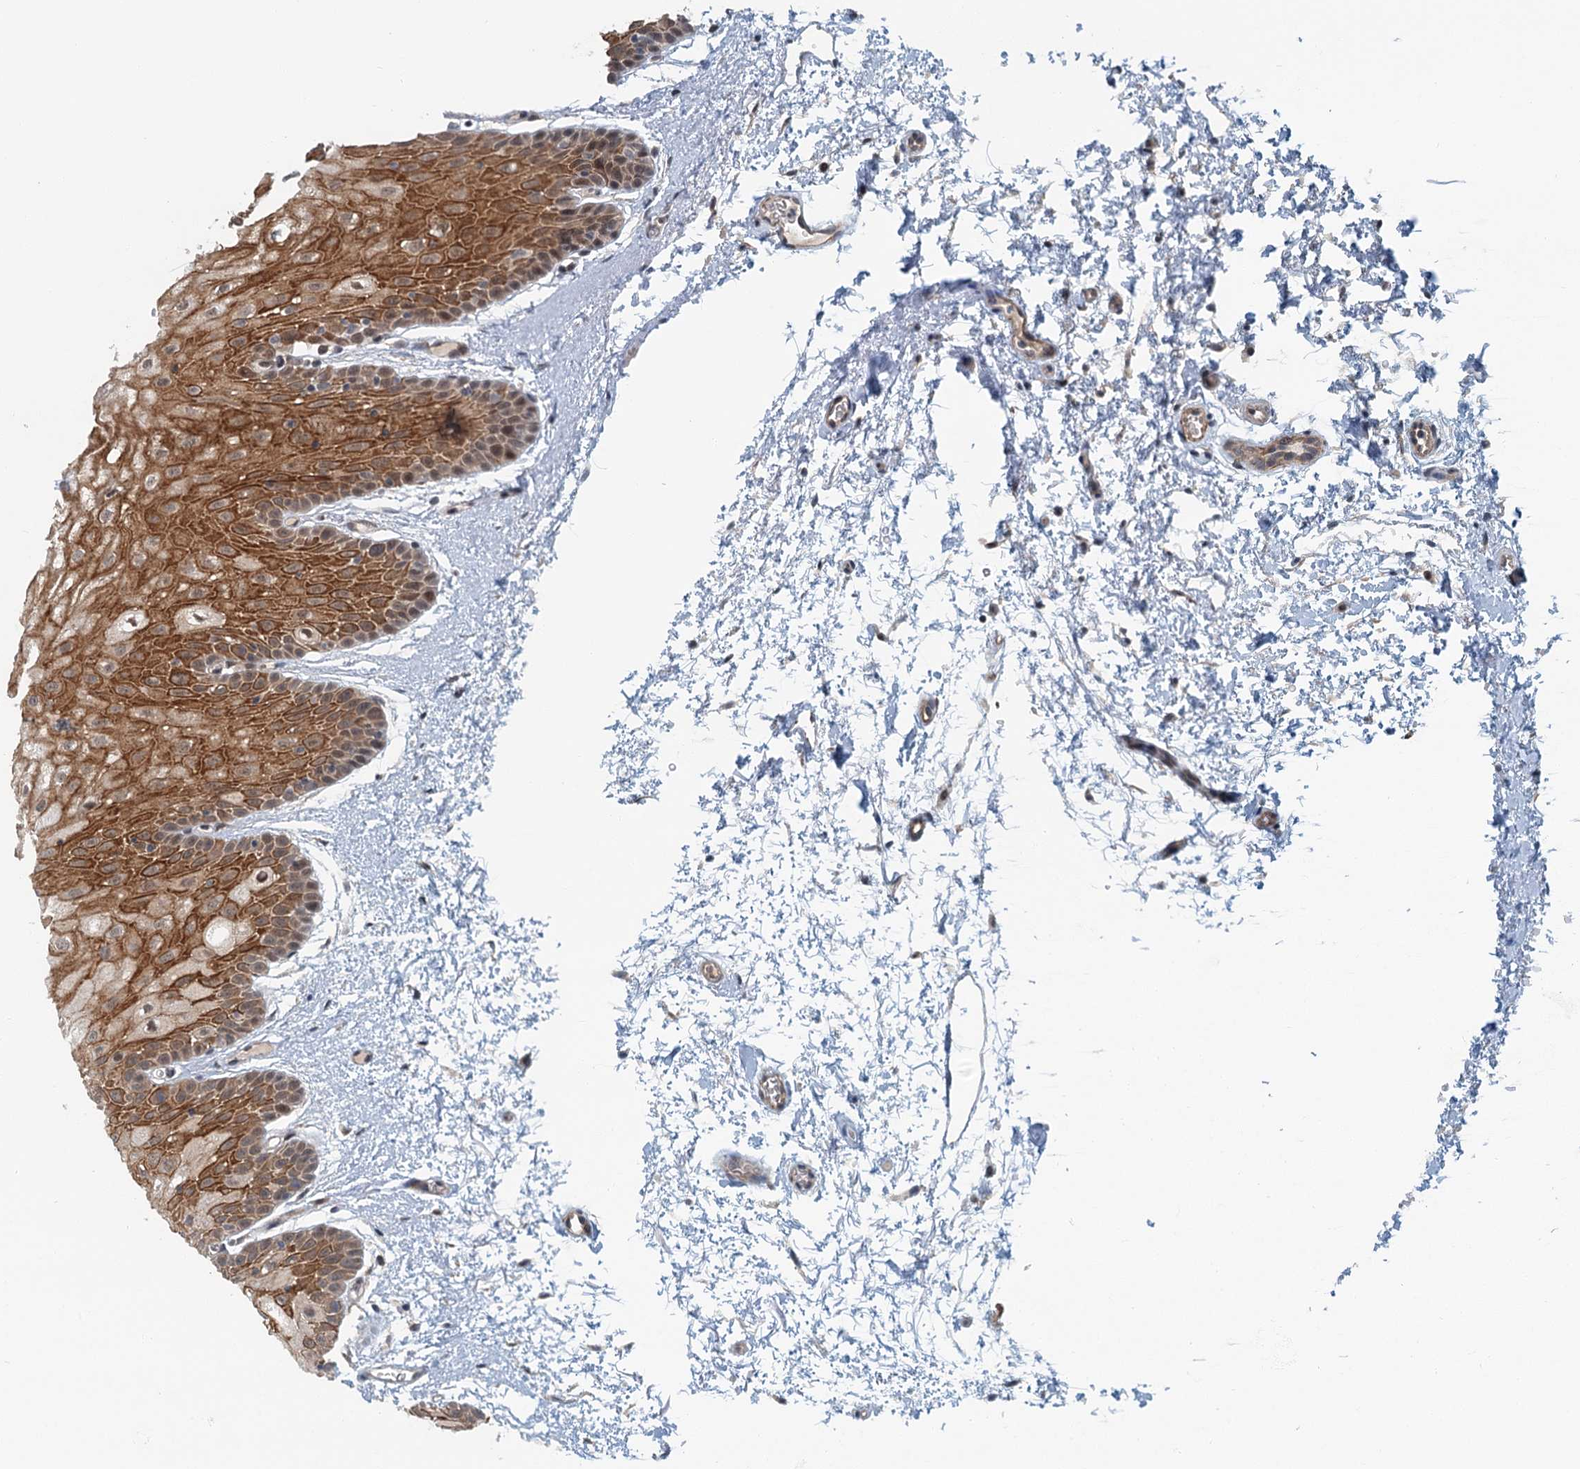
{"staining": {"intensity": "strong", "quantity": ">75%", "location": "cytoplasmic/membranous,nuclear"}, "tissue": "oral mucosa", "cell_type": "Squamous epithelial cells", "image_type": "normal", "snomed": [{"axis": "morphology", "description": "Normal tissue, NOS"}, {"axis": "topography", "description": "Oral tissue"}, {"axis": "topography", "description": "Tounge, NOS"}], "caption": "Brown immunohistochemical staining in benign oral mucosa exhibits strong cytoplasmic/membranous,nuclear expression in approximately >75% of squamous epithelial cells.", "gene": "TAS2R42", "patient": {"sex": "female", "age": 73}}